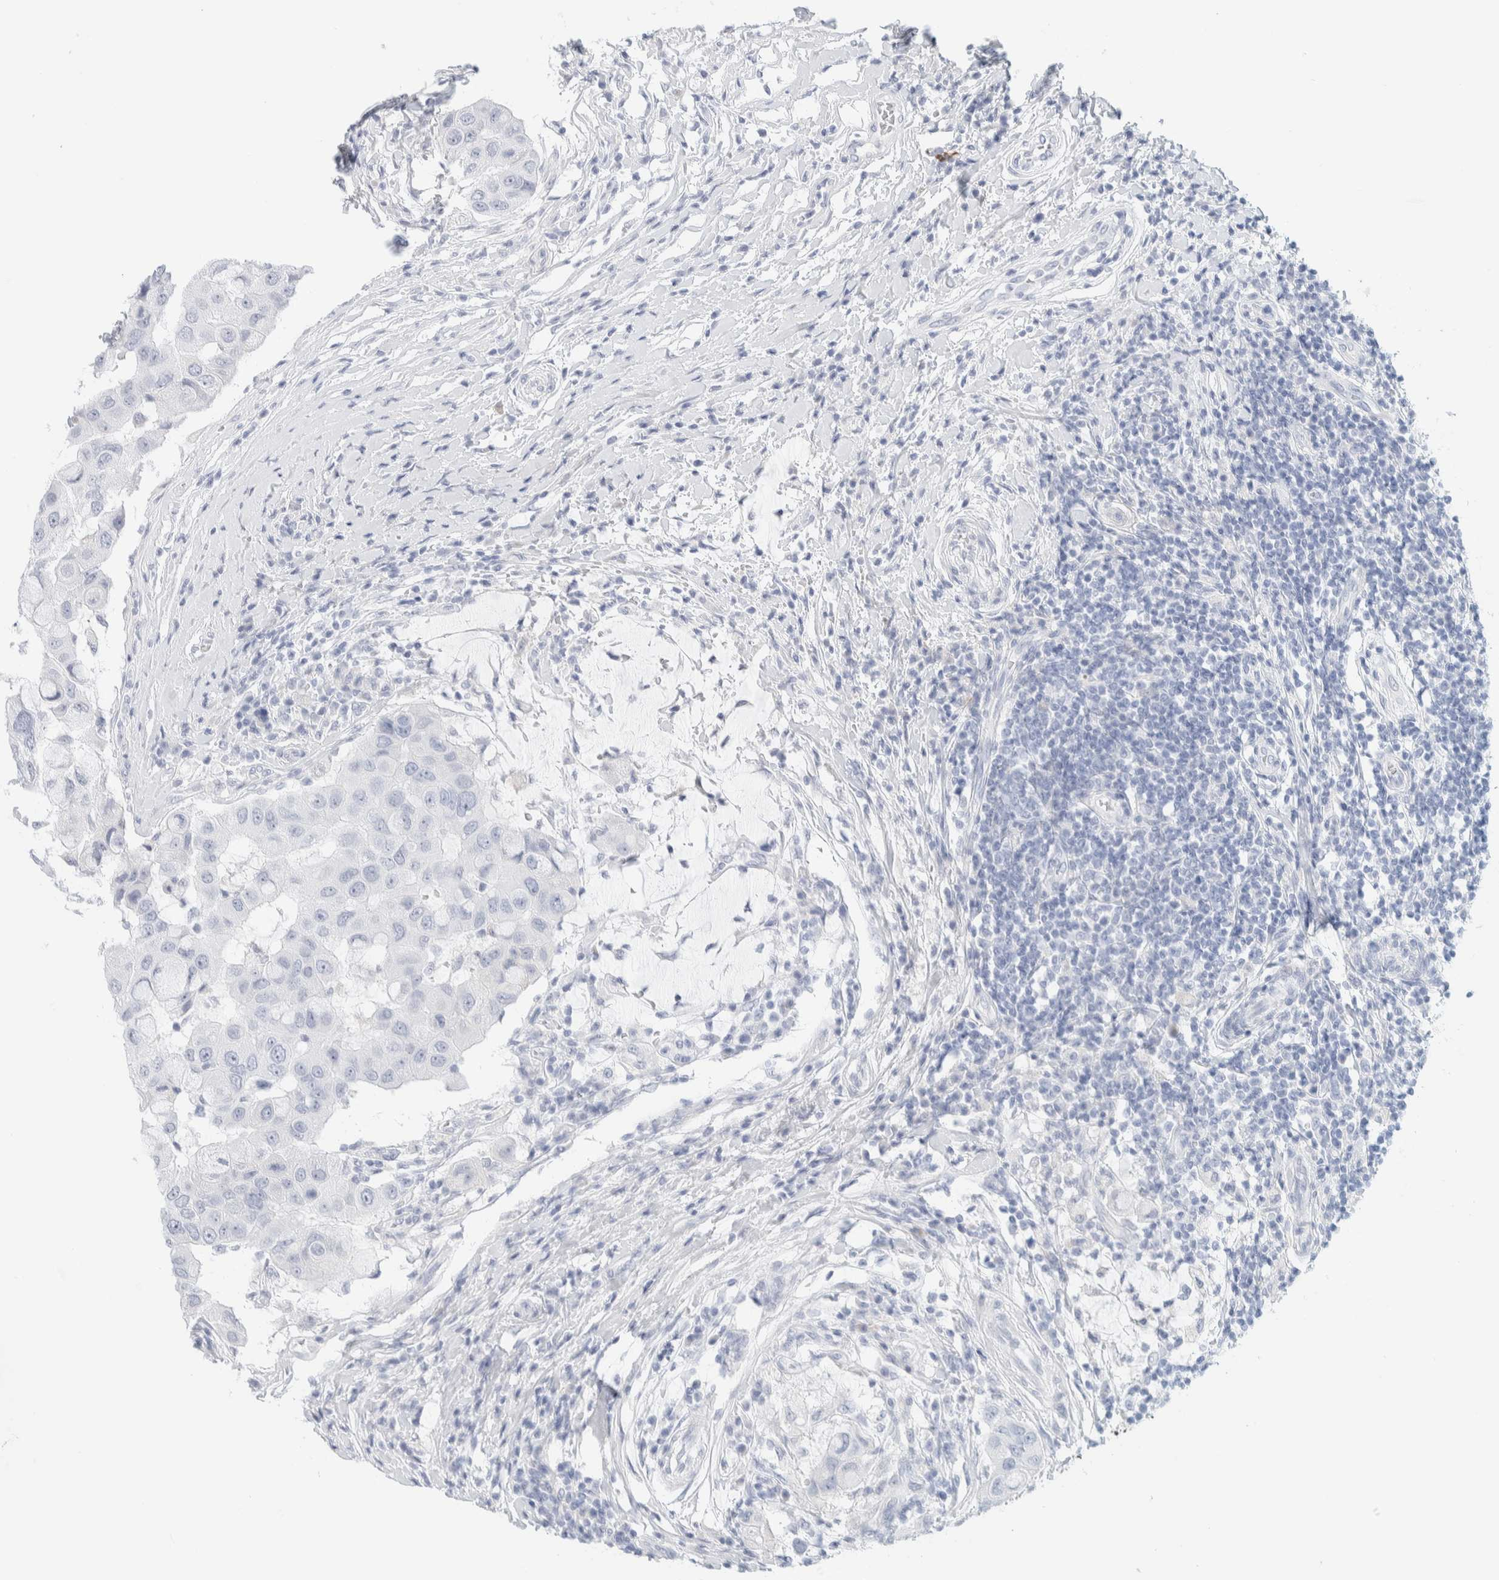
{"staining": {"intensity": "negative", "quantity": "none", "location": "none"}, "tissue": "breast cancer", "cell_type": "Tumor cells", "image_type": "cancer", "snomed": [{"axis": "morphology", "description": "Duct carcinoma"}, {"axis": "topography", "description": "Breast"}], "caption": "Tumor cells show no significant positivity in breast intraductal carcinoma.", "gene": "ATCAY", "patient": {"sex": "female", "age": 27}}